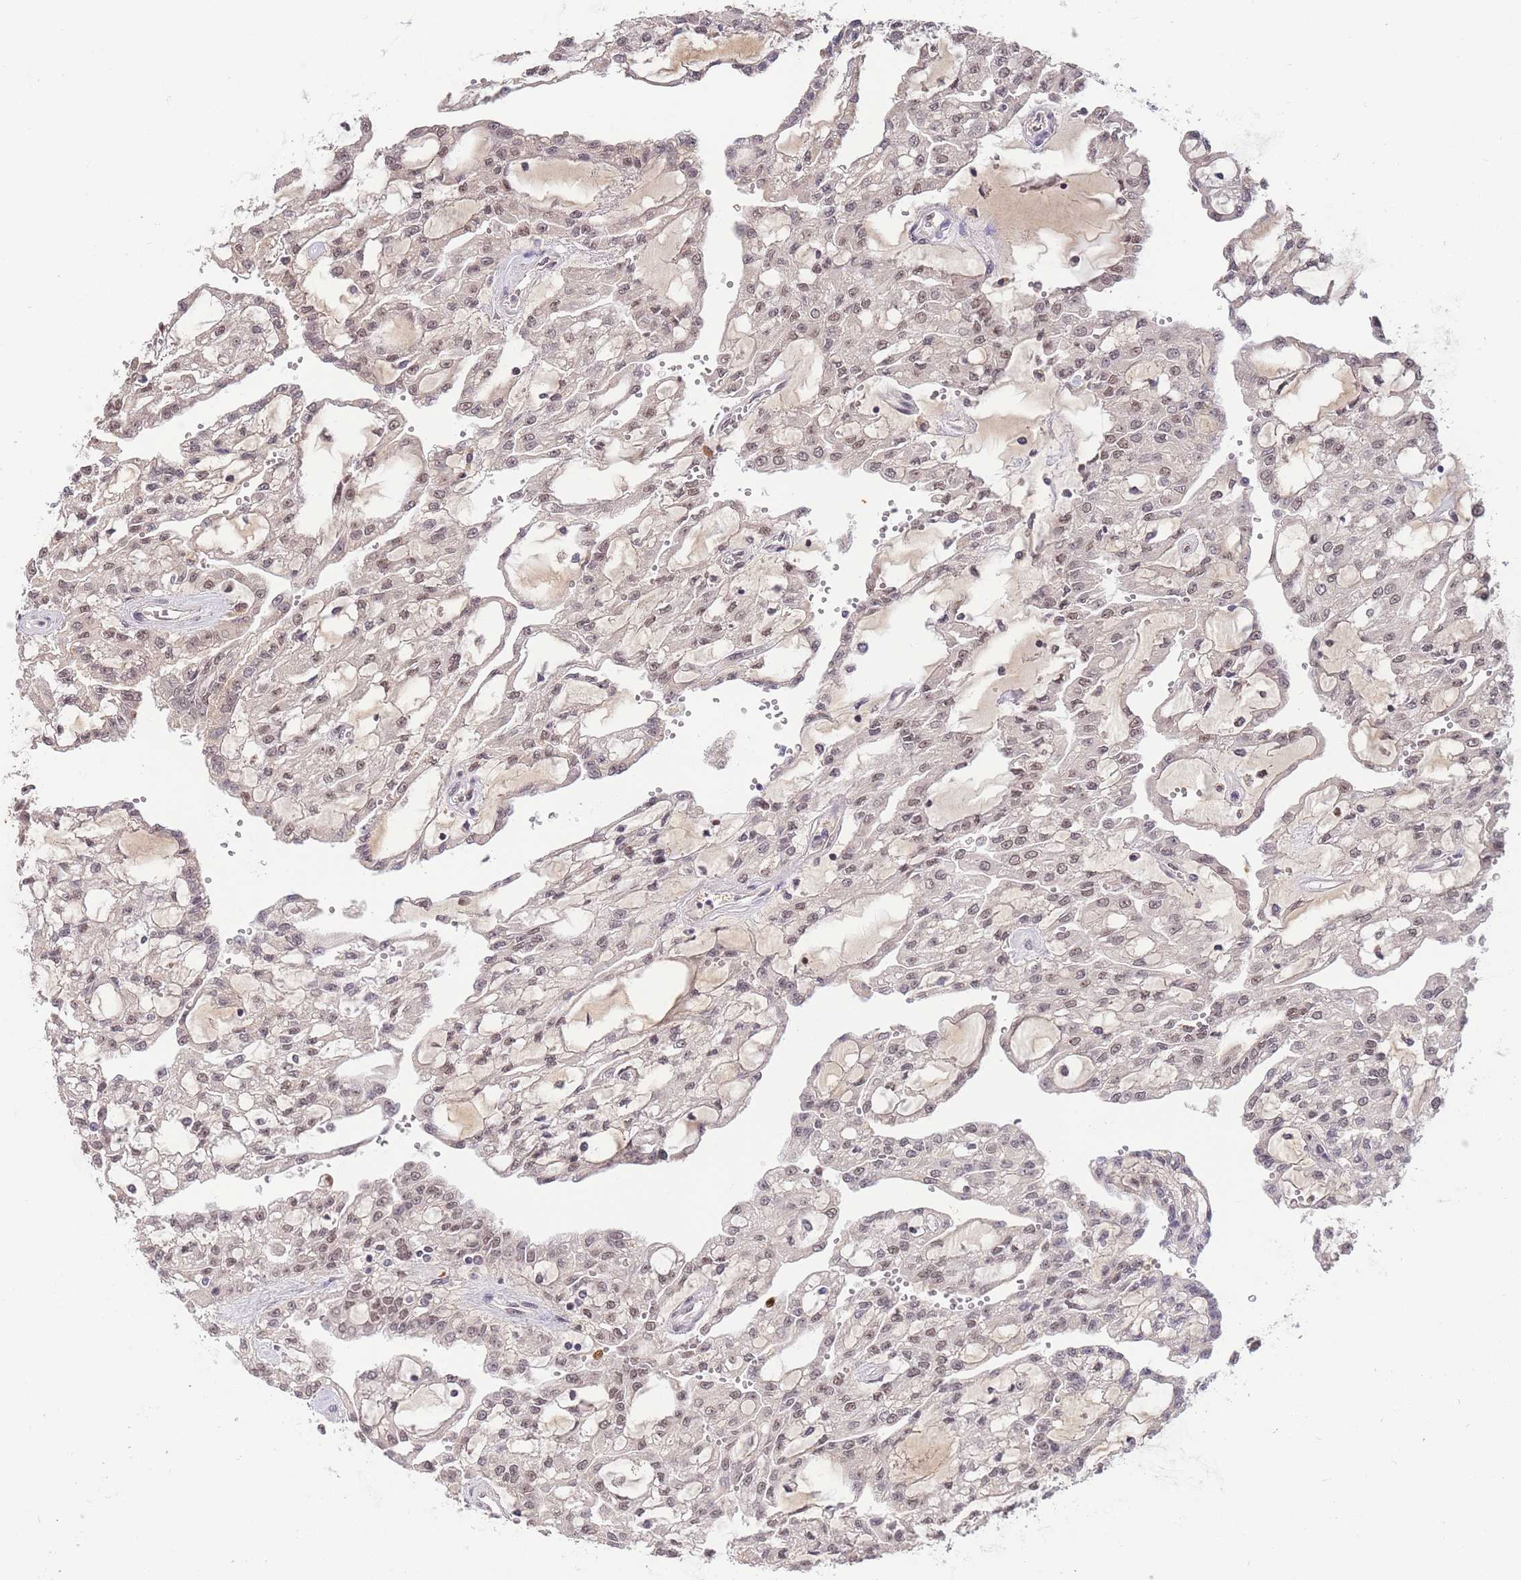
{"staining": {"intensity": "weak", "quantity": ">75%", "location": "nuclear"}, "tissue": "renal cancer", "cell_type": "Tumor cells", "image_type": "cancer", "snomed": [{"axis": "morphology", "description": "Adenocarcinoma, NOS"}, {"axis": "topography", "description": "Kidney"}], "caption": "The photomicrograph demonstrates immunohistochemical staining of adenocarcinoma (renal). There is weak nuclear staining is seen in about >75% of tumor cells.", "gene": "PRKDC", "patient": {"sex": "male", "age": 63}}